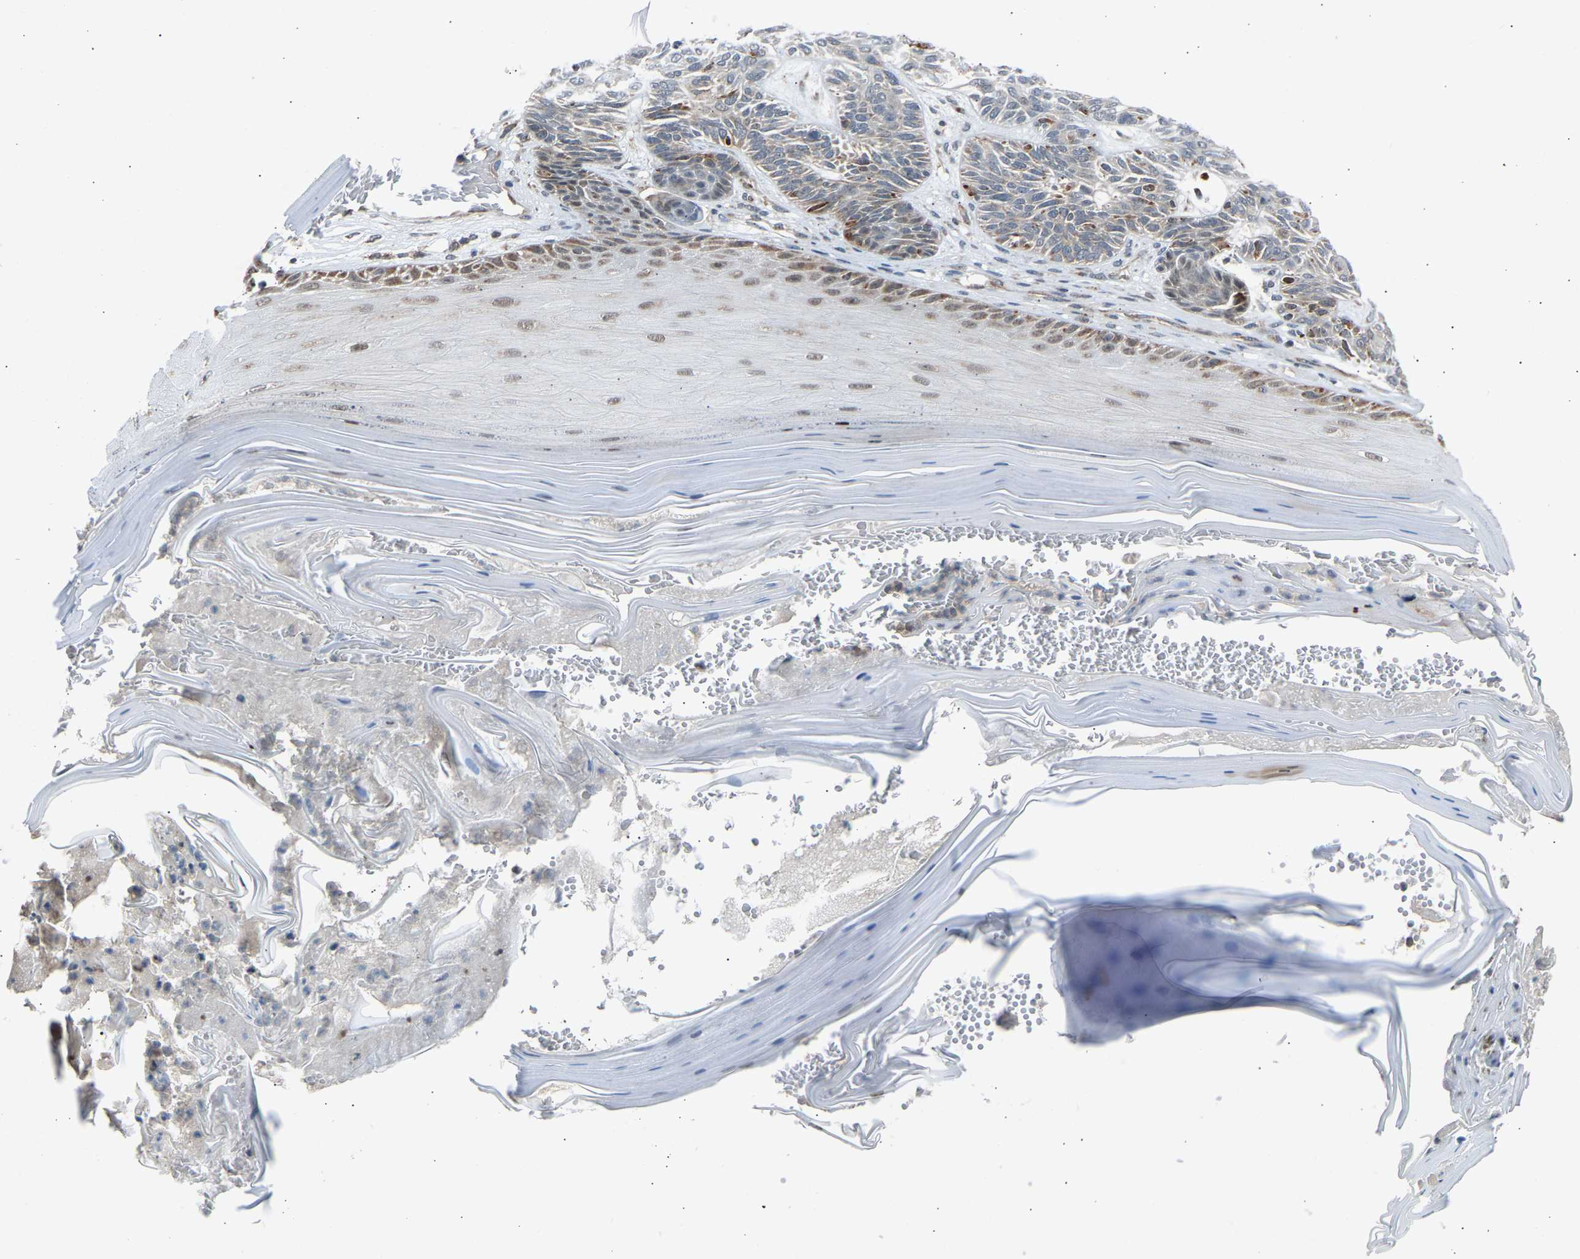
{"staining": {"intensity": "moderate", "quantity": "<25%", "location": "cytoplasmic/membranous"}, "tissue": "skin cancer", "cell_type": "Tumor cells", "image_type": "cancer", "snomed": [{"axis": "morphology", "description": "Basal cell carcinoma"}, {"axis": "topography", "description": "Skin"}], "caption": "This image reveals immunohistochemistry (IHC) staining of skin basal cell carcinoma, with low moderate cytoplasmic/membranous staining in about <25% of tumor cells.", "gene": "SLIRP", "patient": {"sex": "male", "age": 55}}